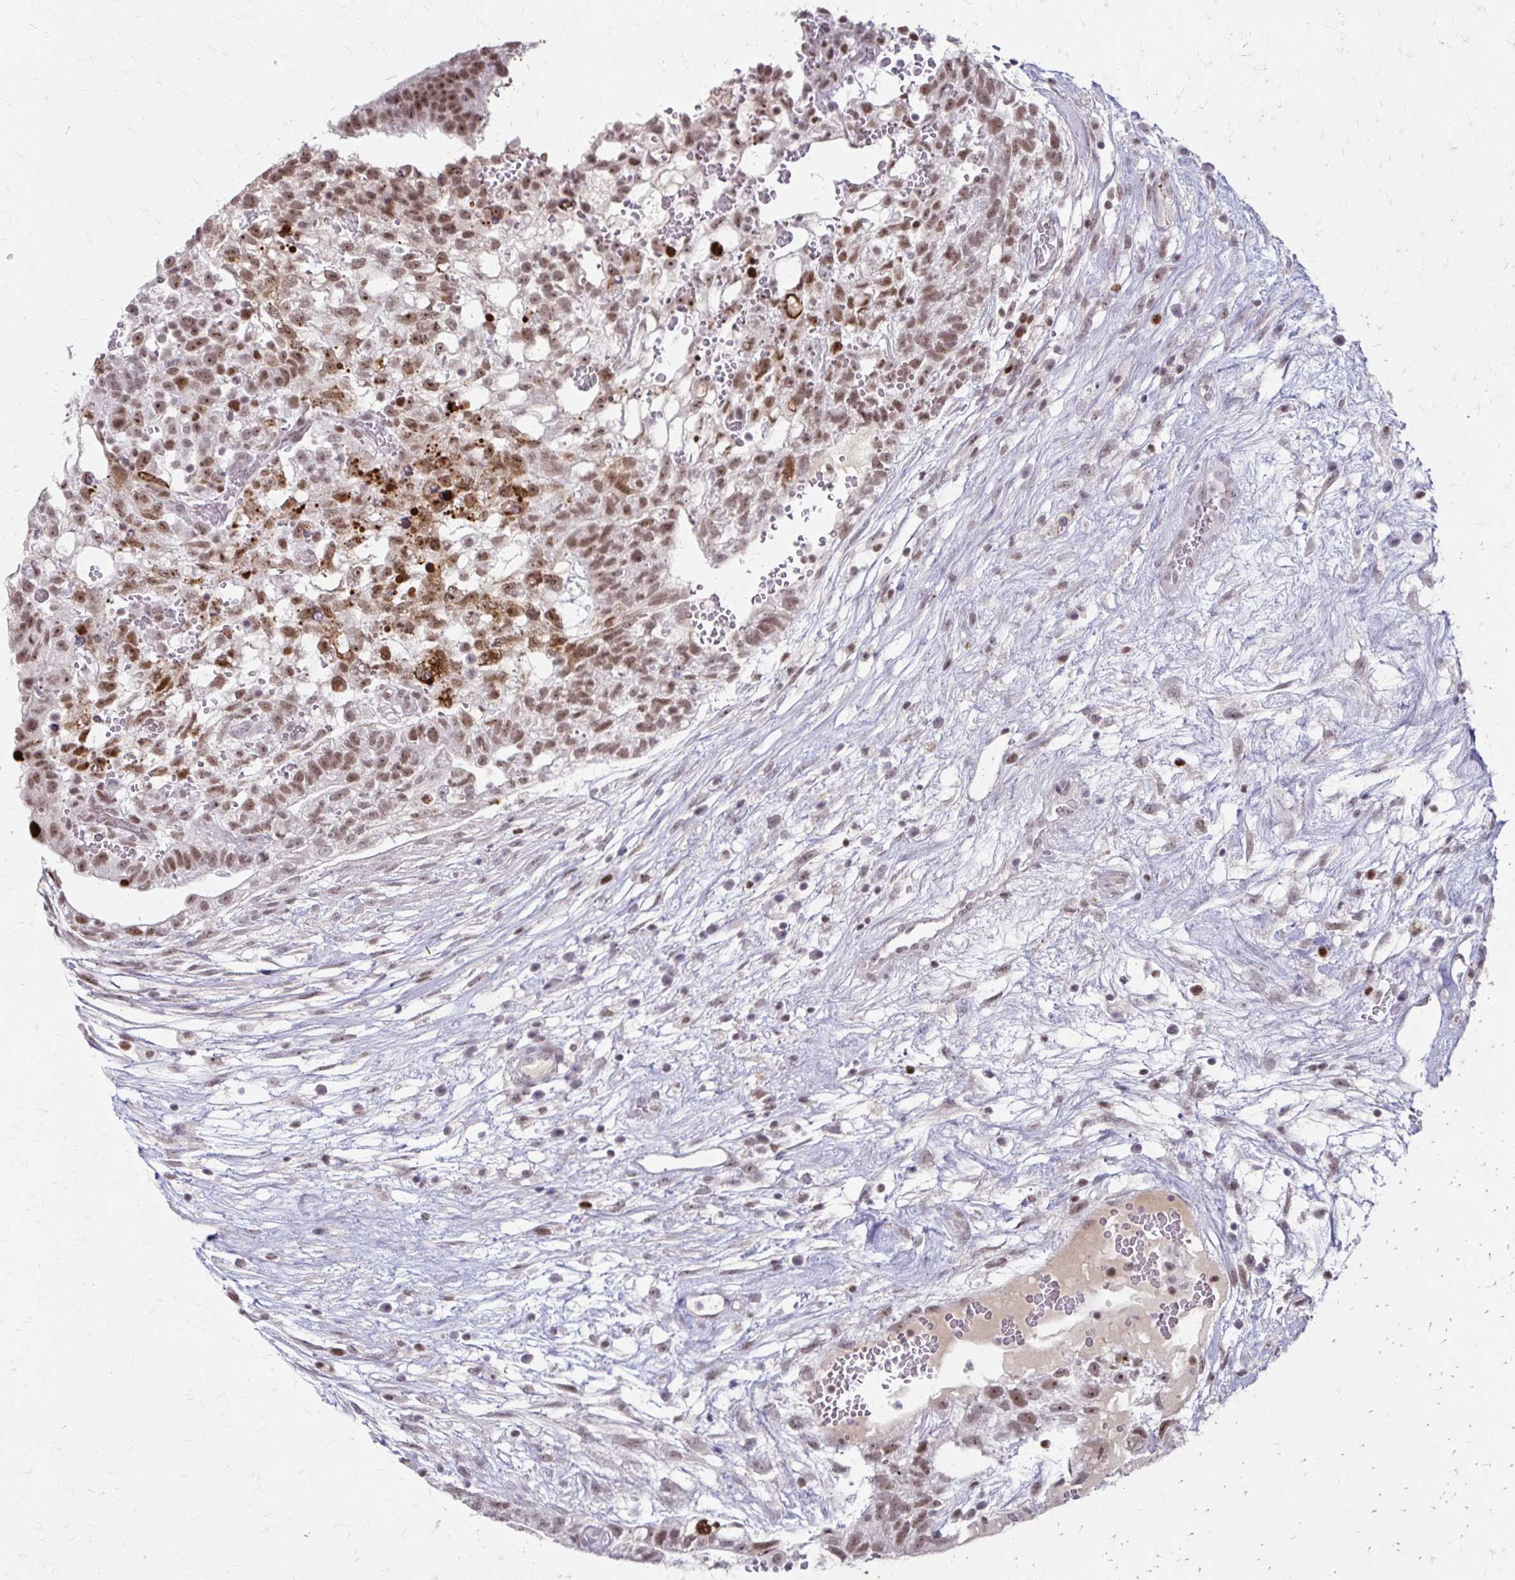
{"staining": {"intensity": "moderate", "quantity": ">75%", "location": "nuclear"}, "tissue": "testis cancer", "cell_type": "Tumor cells", "image_type": "cancer", "snomed": [{"axis": "morphology", "description": "Normal tissue, NOS"}, {"axis": "morphology", "description": "Carcinoma, Embryonal, NOS"}, {"axis": "topography", "description": "Testis"}], "caption": "Human testis cancer (embryonal carcinoma) stained with a protein marker demonstrates moderate staining in tumor cells.", "gene": "EED", "patient": {"sex": "male", "age": 32}}